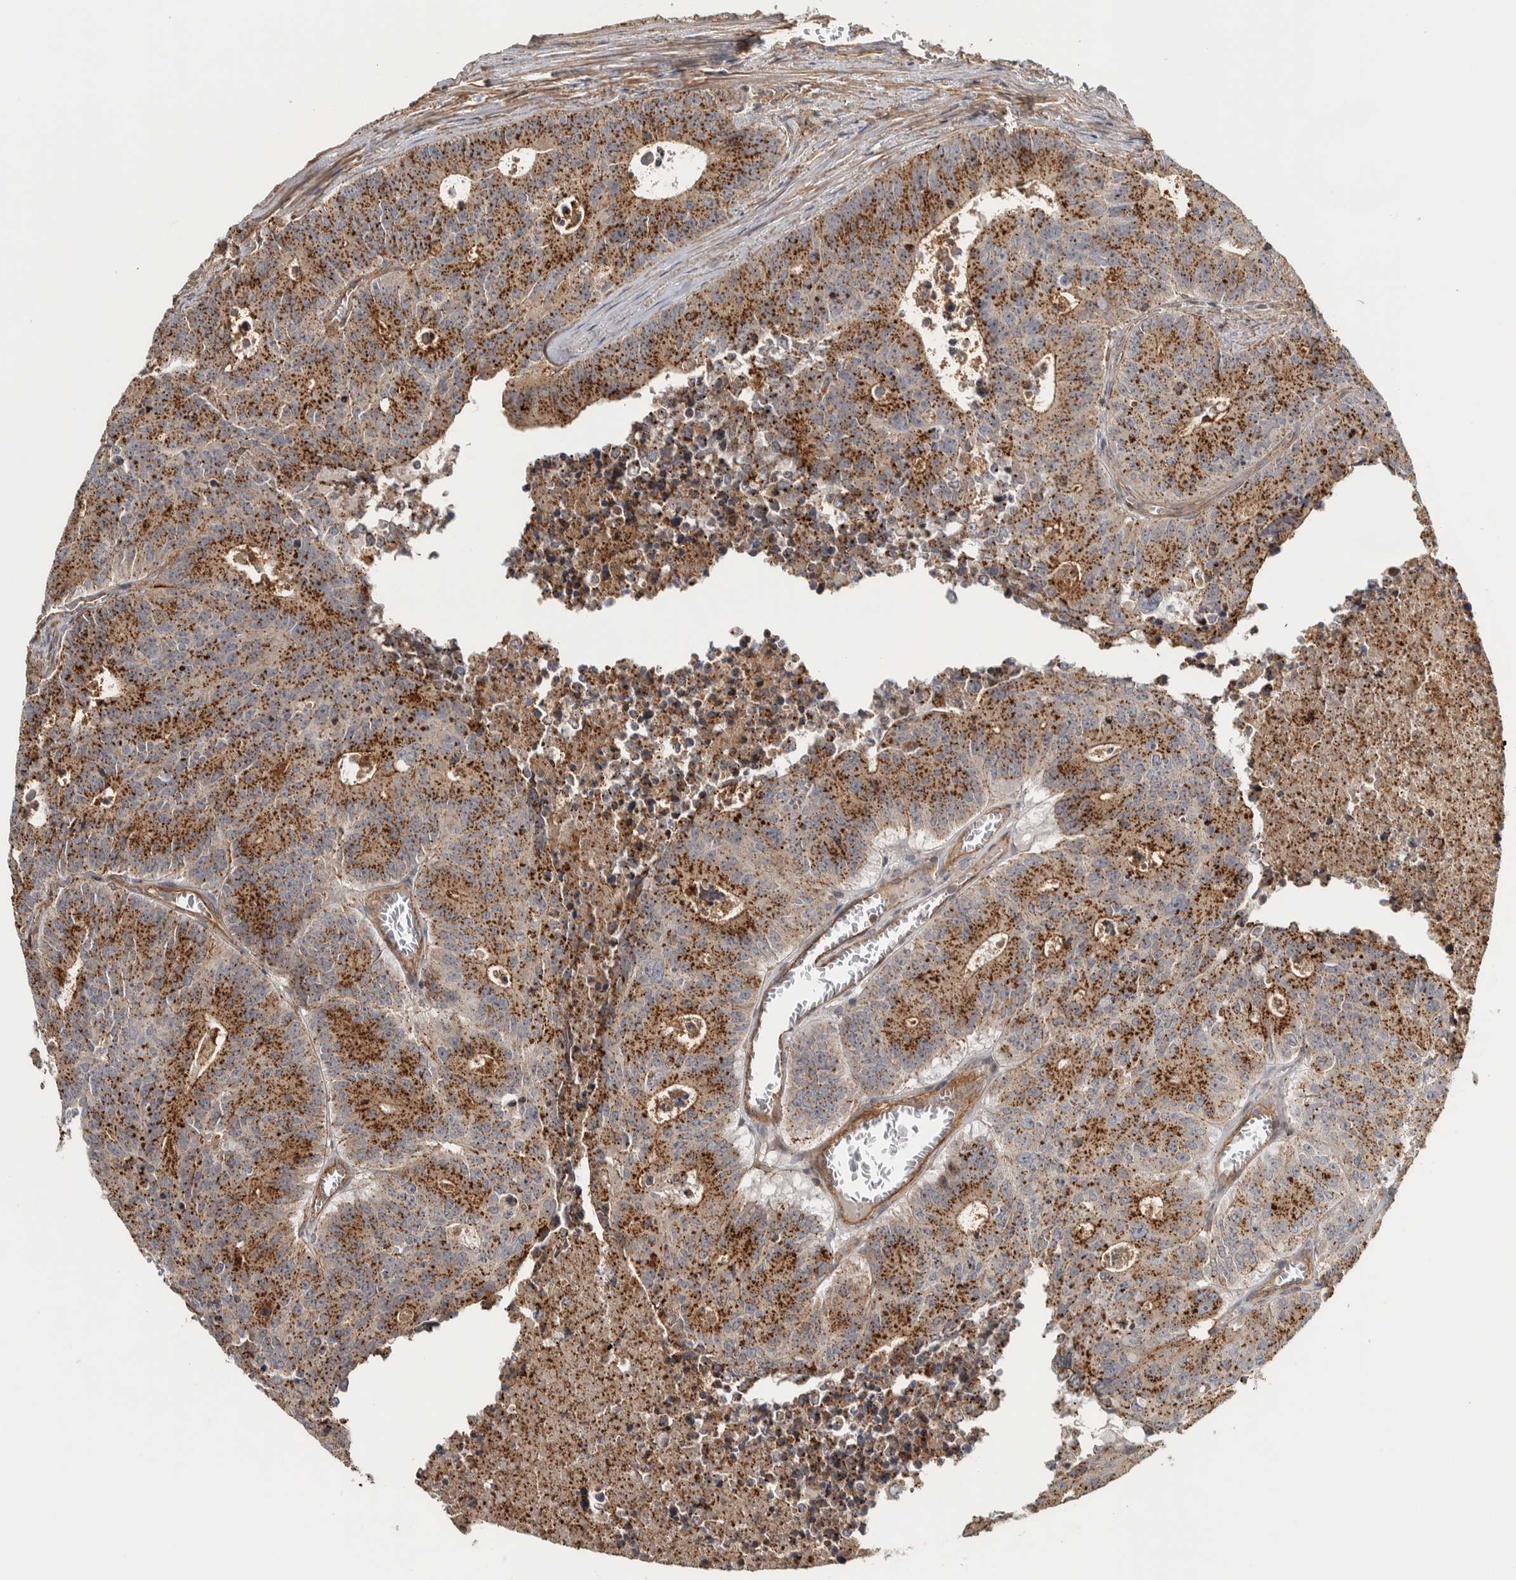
{"staining": {"intensity": "moderate", "quantity": ">75%", "location": "cytoplasmic/membranous"}, "tissue": "colorectal cancer", "cell_type": "Tumor cells", "image_type": "cancer", "snomed": [{"axis": "morphology", "description": "Adenocarcinoma, NOS"}, {"axis": "topography", "description": "Colon"}], "caption": "A micrograph of colorectal cancer (adenocarcinoma) stained for a protein reveals moderate cytoplasmic/membranous brown staining in tumor cells. (DAB IHC with brightfield microscopy, high magnification).", "gene": "TBC1D31", "patient": {"sex": "male", "age": 87}}